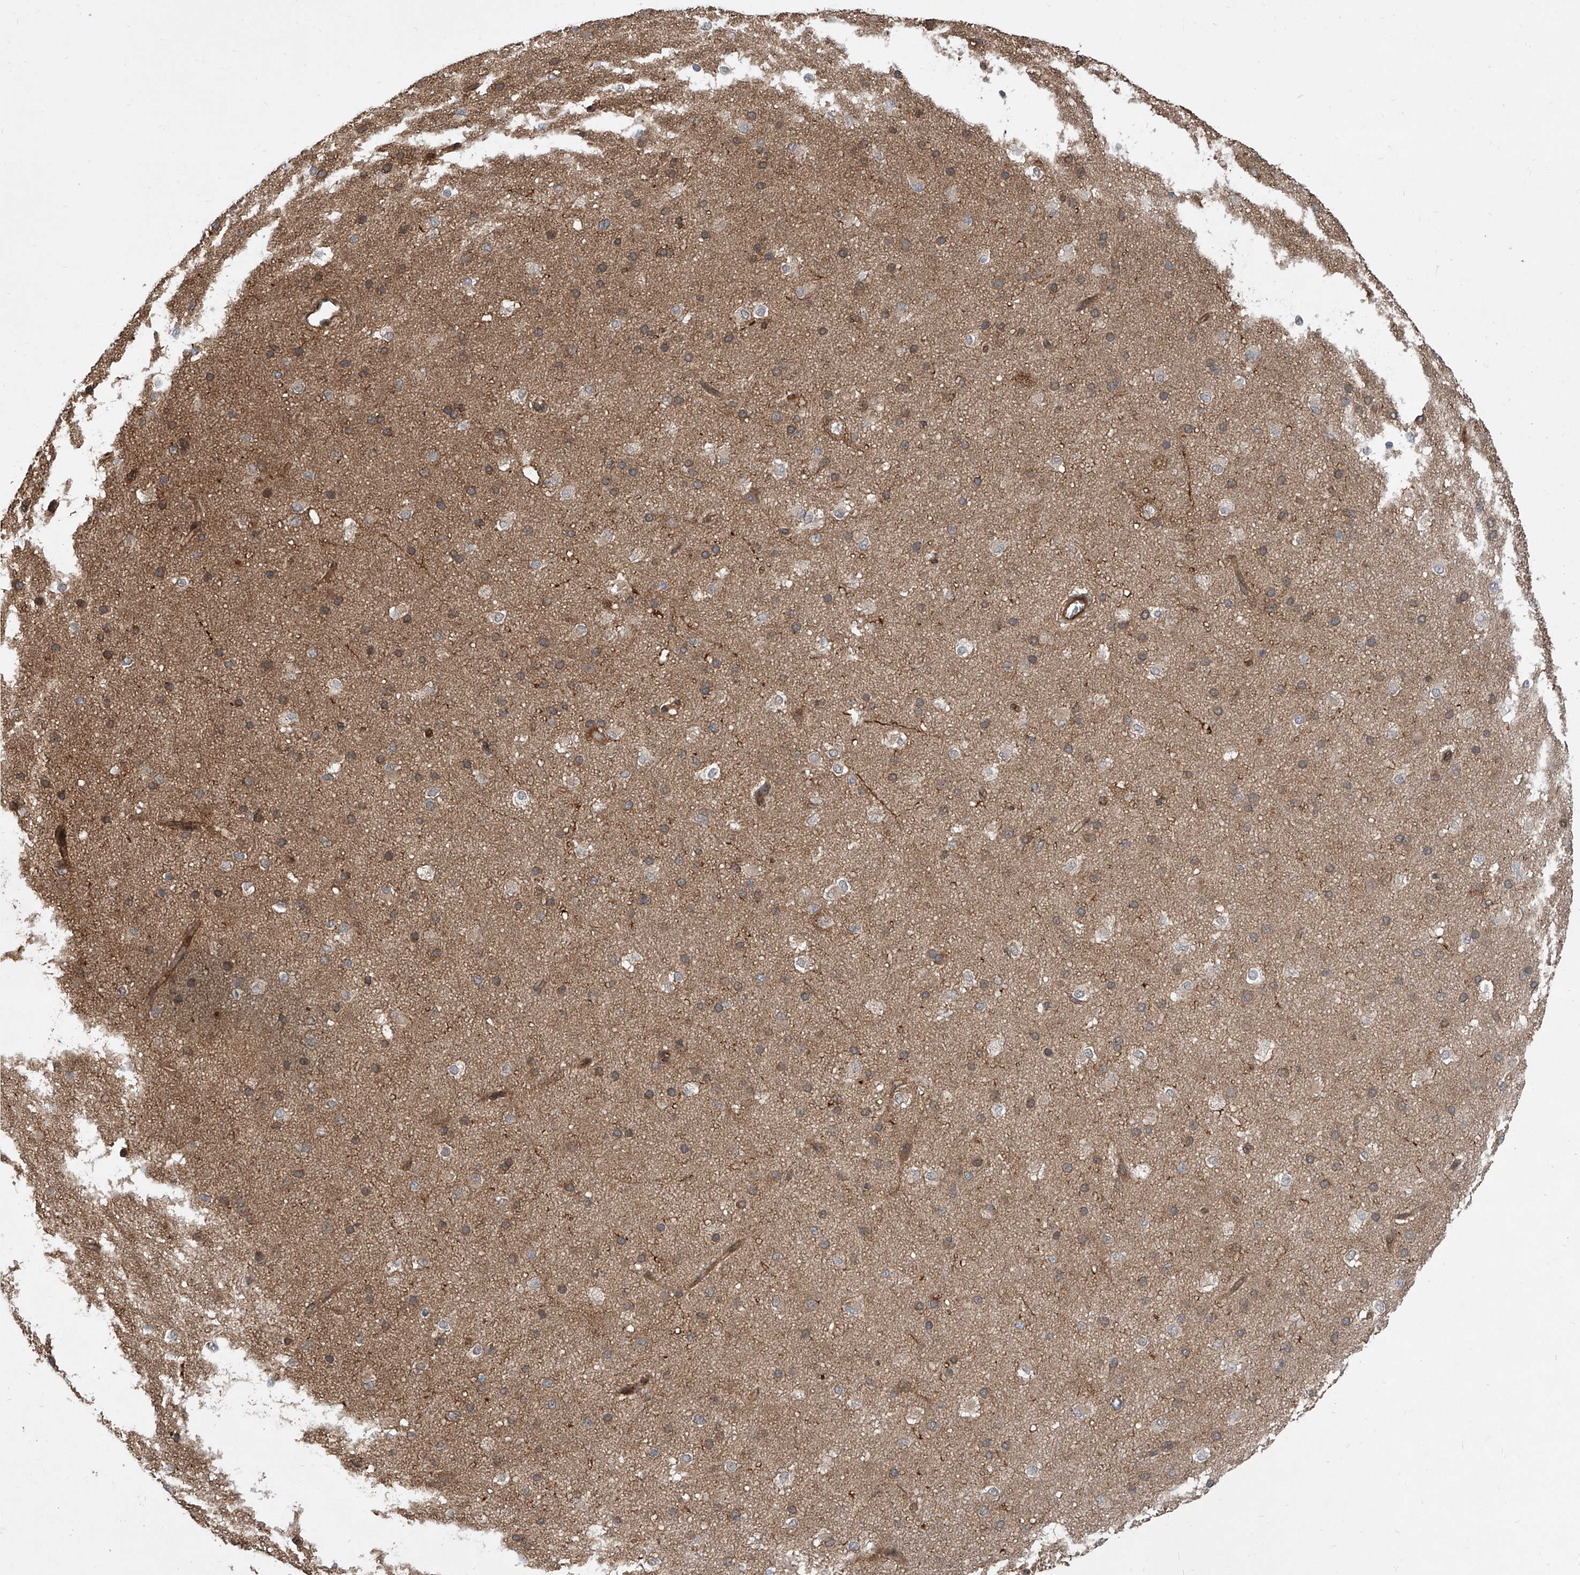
{"staining": {"intensity": "moderate", "quantity": ">75%", "location": "cytoplasmic/membranous"}, "tissue": "cerebral cortex", "cell_type": "Endothelial cells", "image_type": "normal", "snomed": [{"axis": "morphology", "description": "Normal tissue, NOS"}, {"axis": "morphology", "description": "Developmental malformation"}, {"axis": "topography", "description": "Cerebral cortex"}], "caption": "Brown immunohistochemical staining in normal cerebral cortex reveals moderate cytoplasmic/membranous expression in approximately >75% of endothelial cells.", "gene": "MAGED2", "patient": {"sex": "female", "age": 30}}